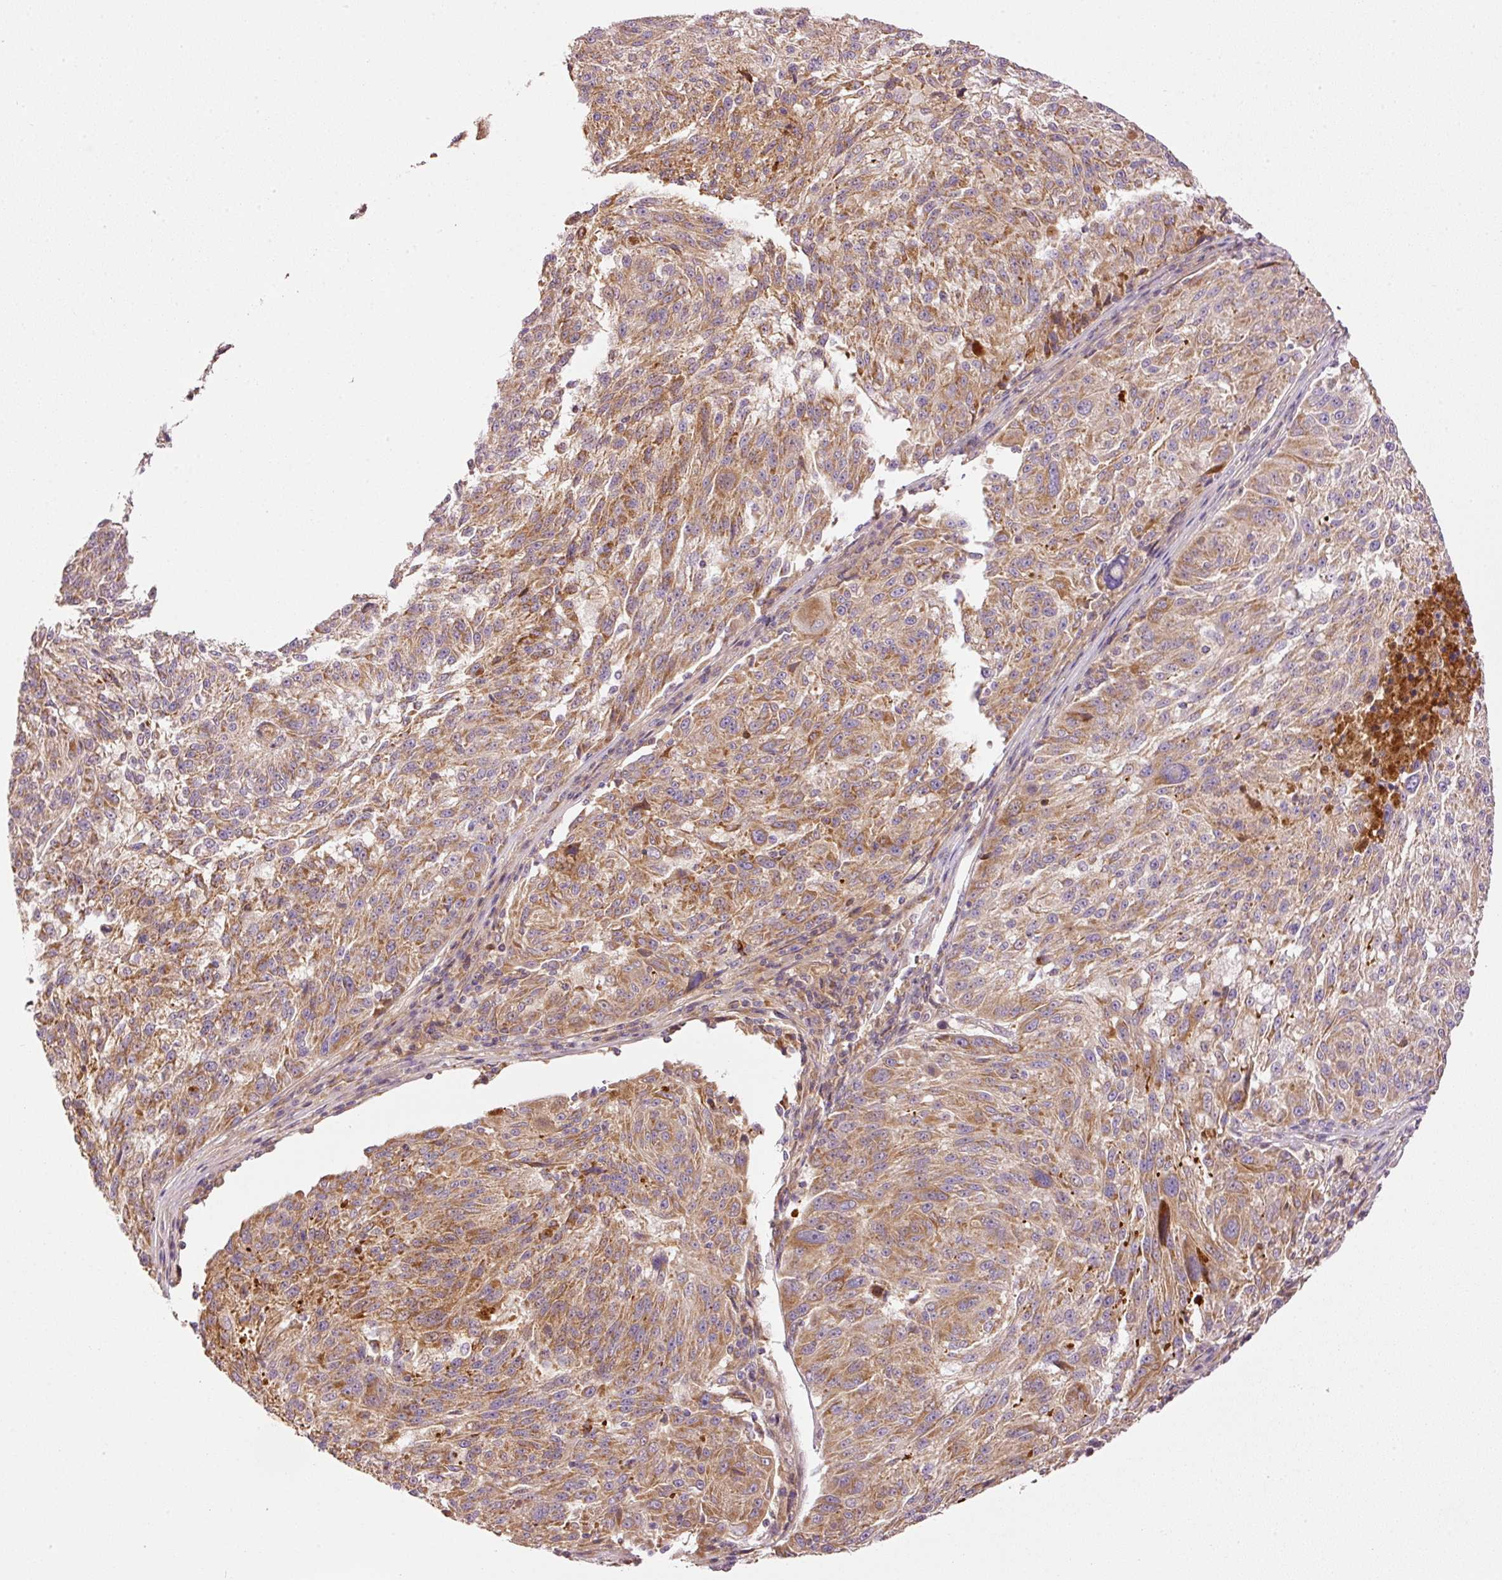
{"staining": {"intensity": "moderate", "quantity": ">75%", "location": "cytoplasmic/membranous"}, "tissue": "melanoma", "cell_type": "Tumor cells", "image_type": "cancer", "snomed": [{"axis": "morphology", "description": "Malignant melanoma, NOS"}, {"axis": "topography", "description": "Skin"}], "caption": "Human malignant melanoma stained for a protein (brown) exhibits moderate cytoplasmic/membranous positive expression in approximately >75% of tumor cells.", "gene": "SERPING1", "patient": {"sex": "male", "age": 53}}